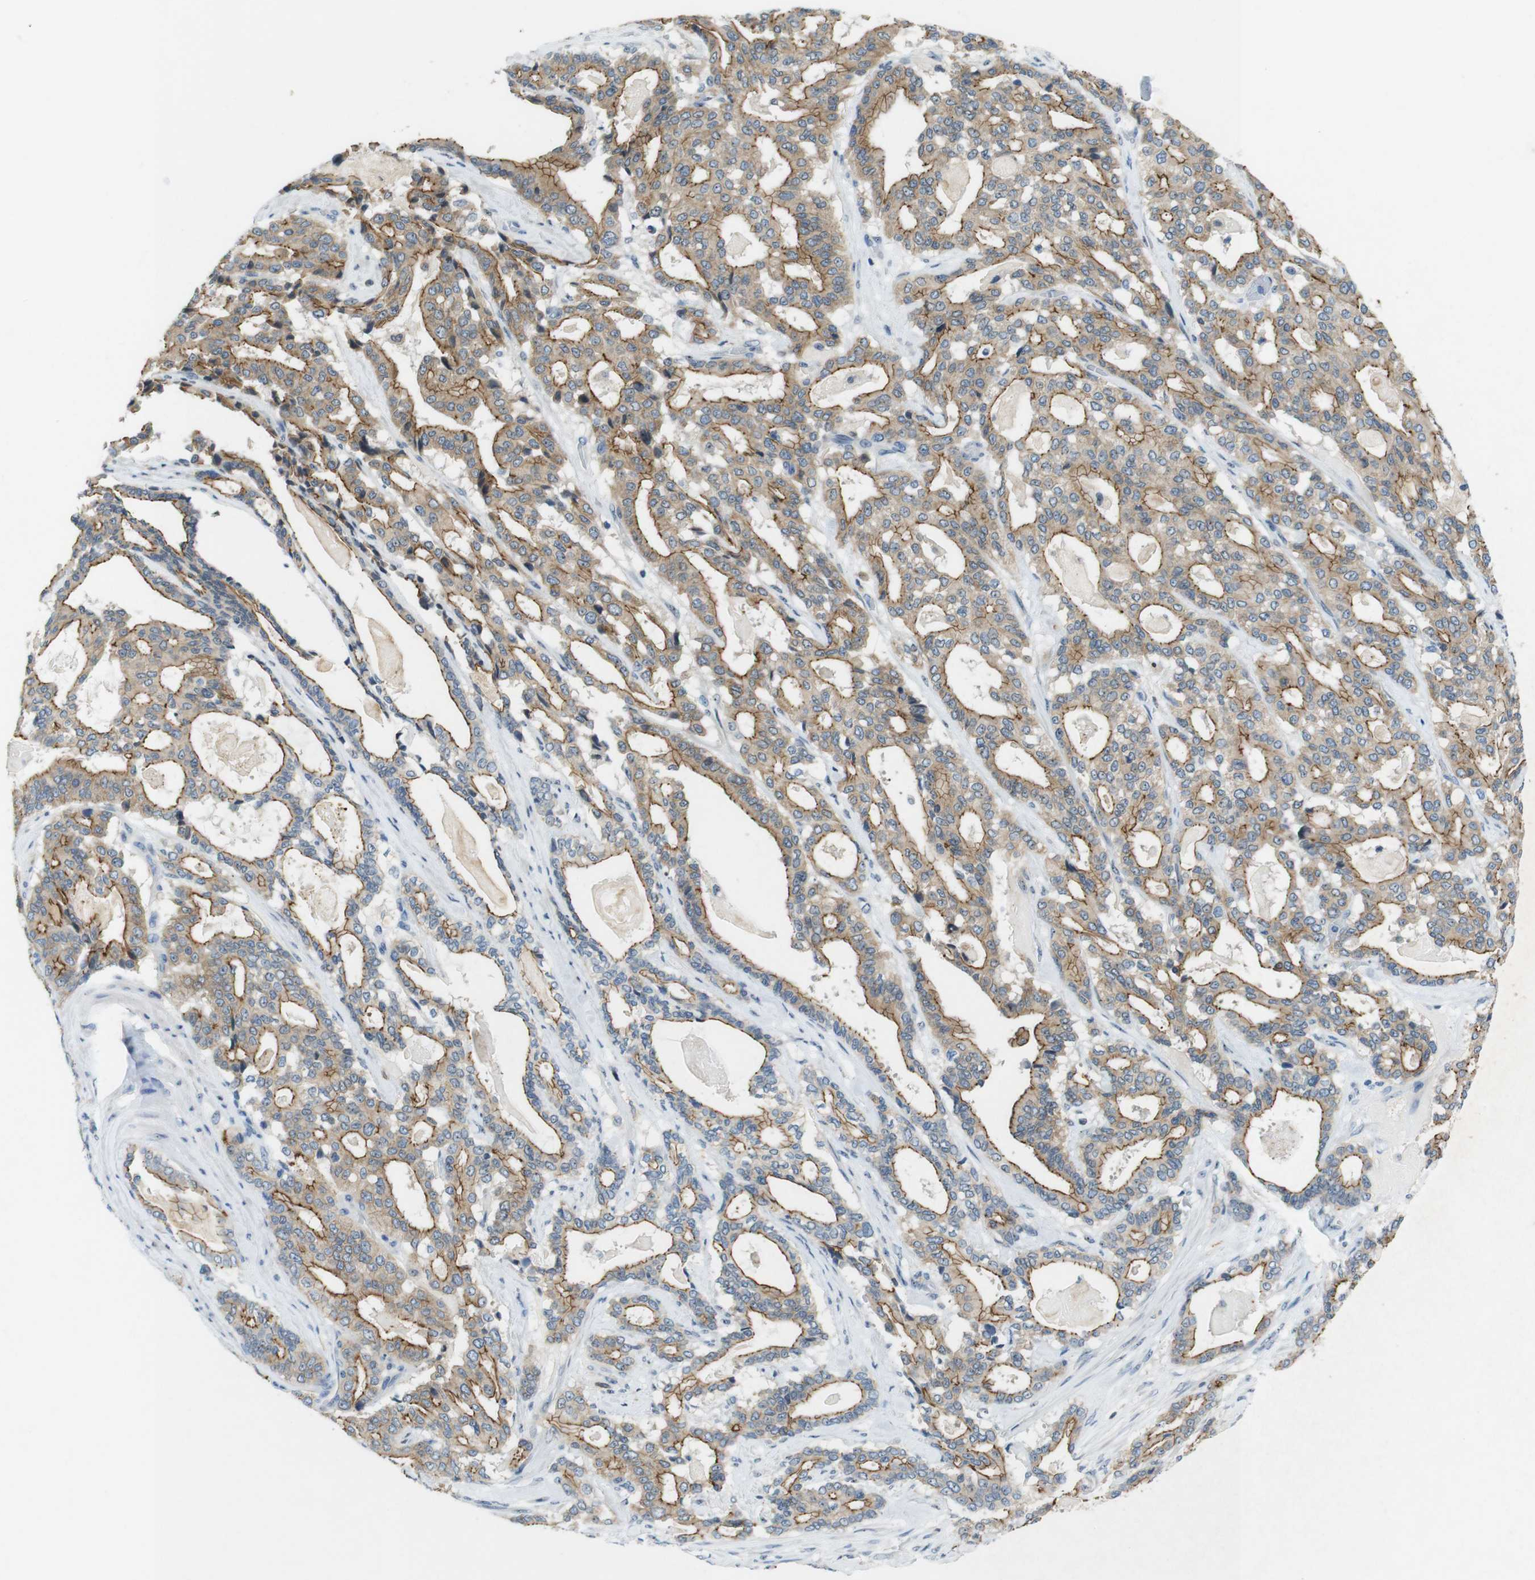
{"staining": {"intensity": "moderate", "quantity": "25%-75%", "location": "cytoplasmic/membranous"}, "tissue": "pancreatic cancer", "cell_type": "Tumor cells", "image_type": "cancer", "snomed": [{"axis": "morphology", "description": "Adenocarcinoma, NOS"}, {"axis": "topography", "description": "Pancreas"}], "caption": "Pancreatic cancer was stained to show a protein in brown. There is medium levels of moderate cytoplasmic/membranous expression in about 25%-75% of tumor cells. The staining is performed using DAB (3,3'-diaminobenzidine) brown chromogen to label protein expression. The nuclei are counter-stained blue using hematoxylin.", "gene": "TJP3", "patient": {"sex": "male", "age": 63}}